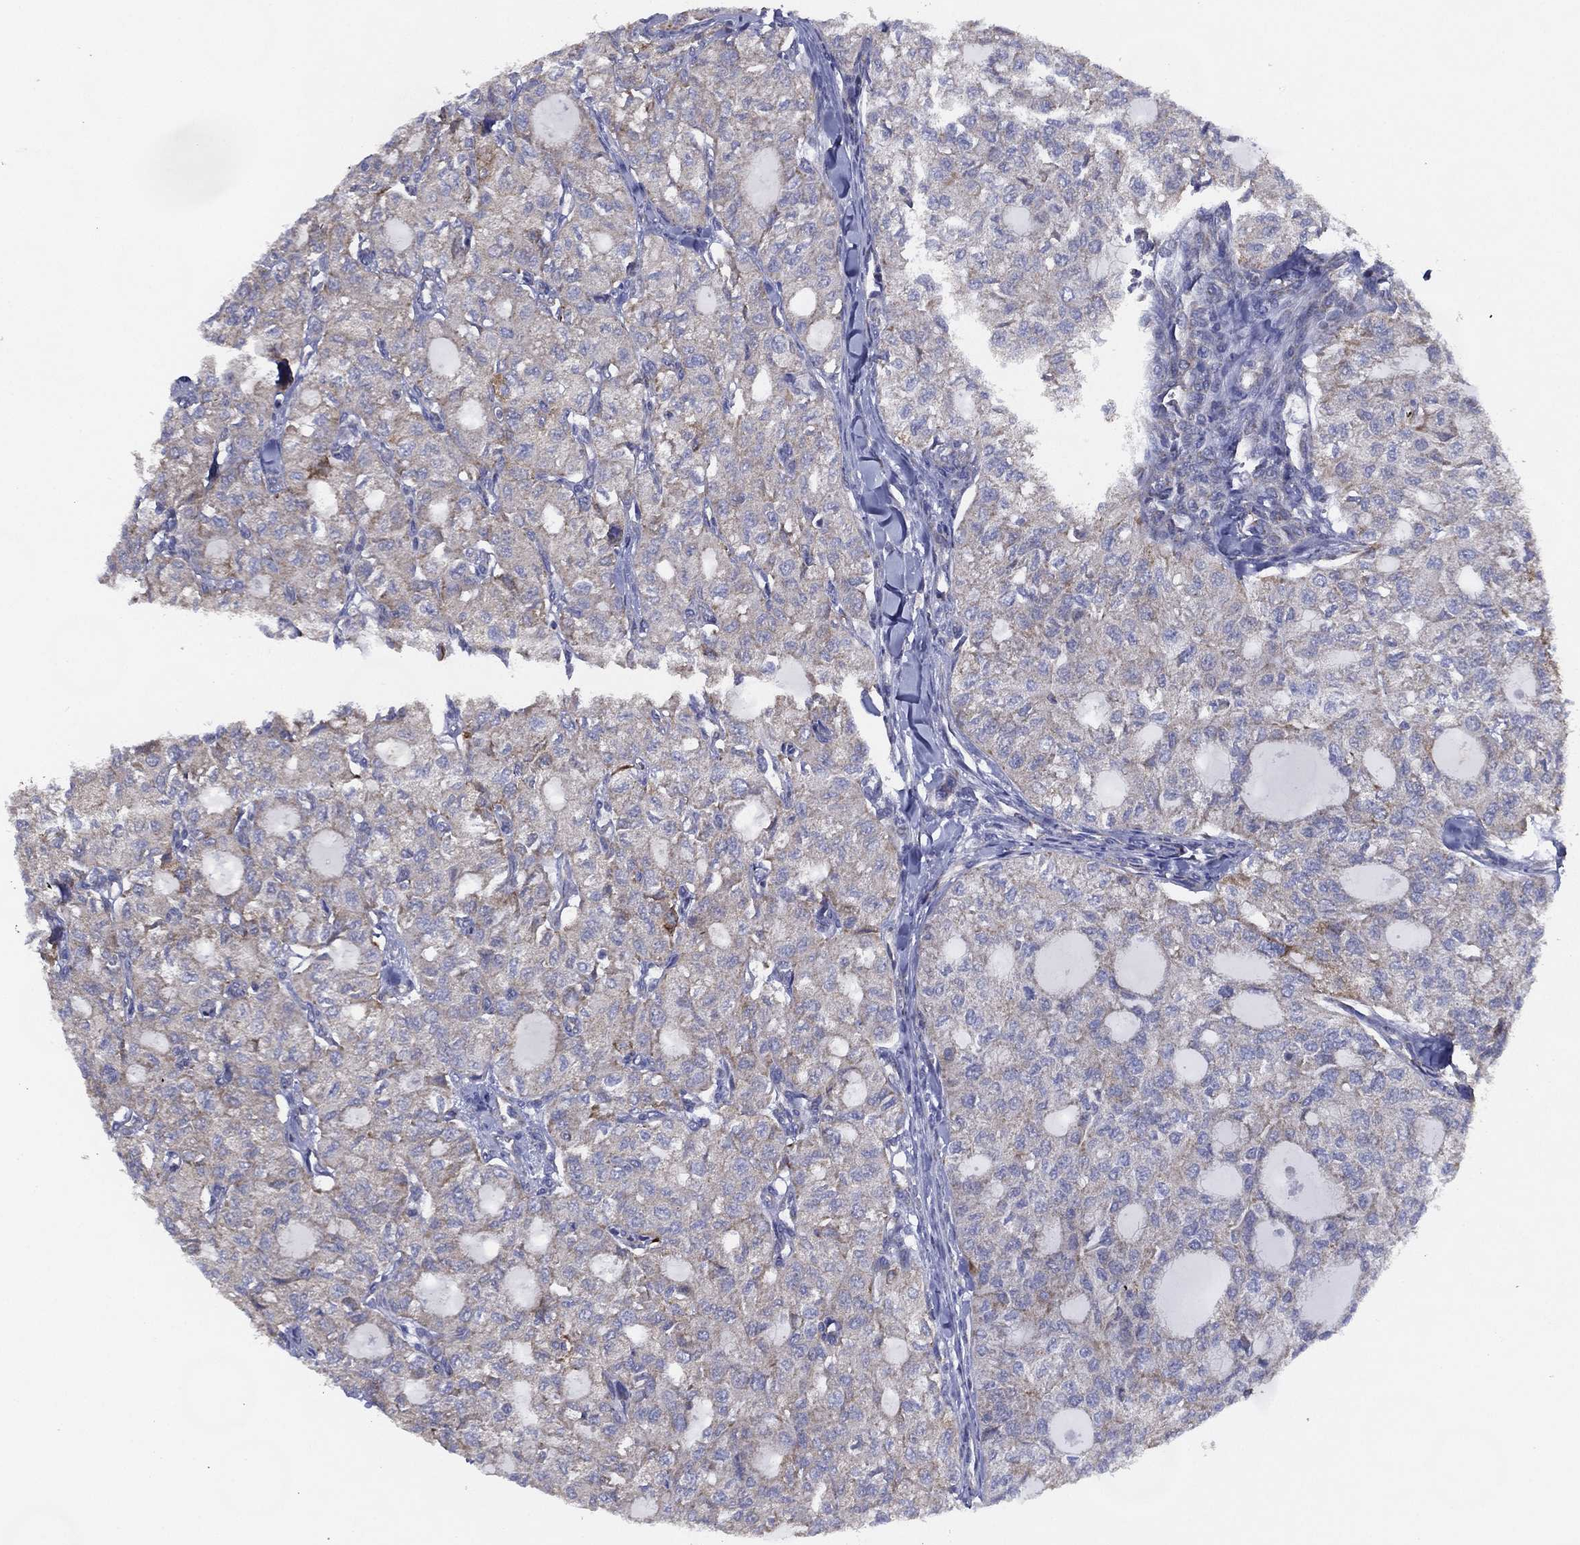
{"staining": {"intensity": "negative", "quantity": "none", "location": "none"}, "tissue": "thyroid cancer", "cell_type": "Tumor cells", "image_type": "cancer", "snomed": [{"axis": "morphology", "description": "Follicular adenoma carcinoma, NOS"}, {"axis": "topography", "description": "Thyroid gland"}], "caption": "Tumor cells show no significant staining in thyroid follicular adenoma carcinoma. The staining was performed using DAB (3,3'-diaminobenzidine) to visualize the protein expression in brown, while the nuclei were stained in blue with hematoxylin (Magnification: 20x).", "gene": "ZNF223", "patient": {"sex": "male", "age": 75}}